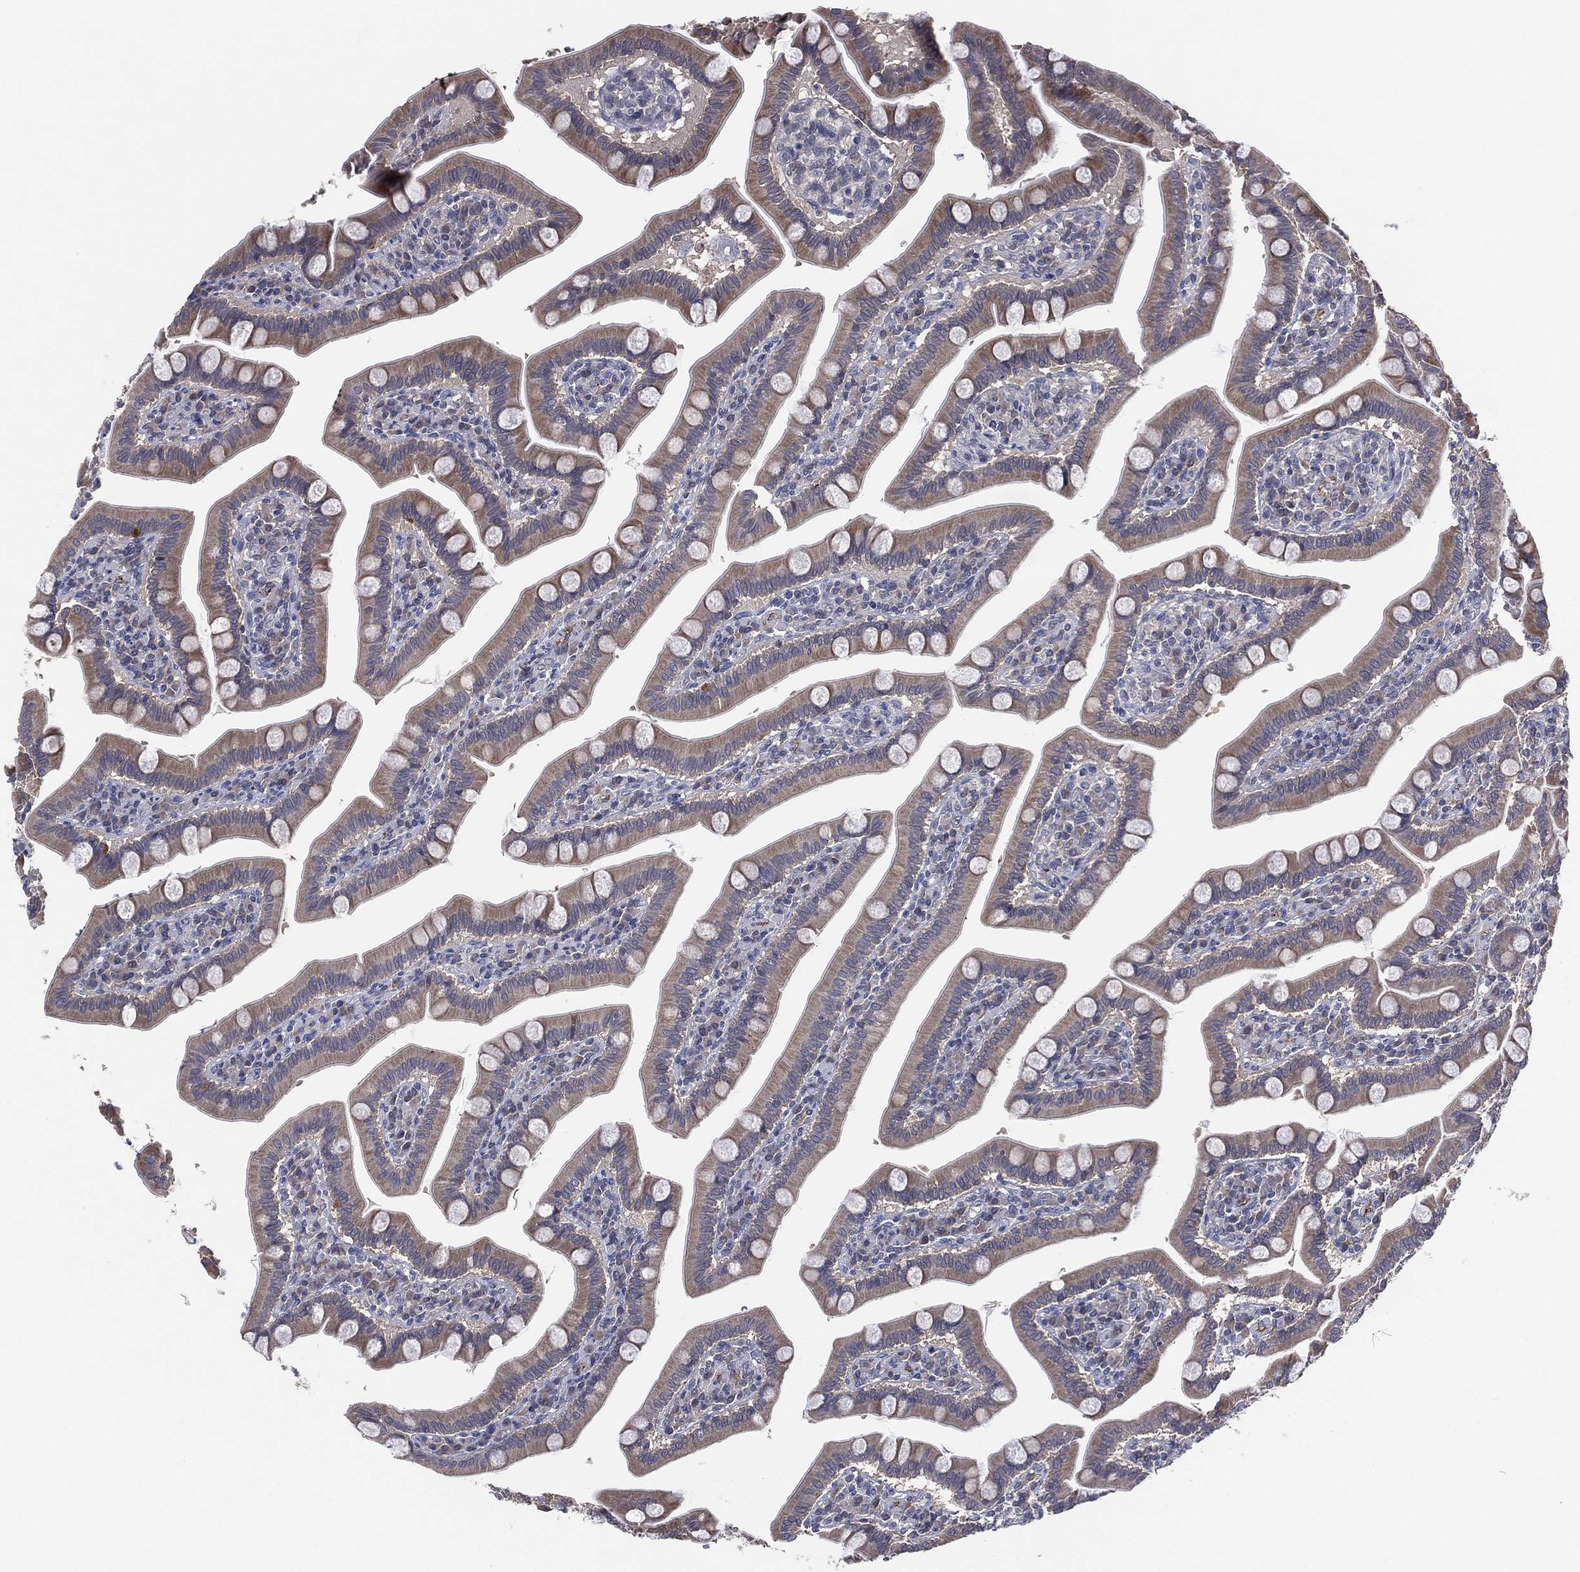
{"staining": {"intensity": "moderate", "quantity": "25%-75%", "location": "cytoplasmic/membranous"}, "tissue": "small intestine", "cell_type": "Glandular cells", "image_type": "normal", "snomed": [{"axis": "morphology", "description": "Normal tissue, NOS"}, {"axis": "topography", "description": "Small intestine"}], "caption": "A photomicrograph of human small intestine stained for a protein shows moderate cytoplasmic/membranous brown staining in glandular cells. The staining was performed using DAB (3,3'-diaminobenzidine) to visualize the protein expression in brown, while the nuclei were stained in blue with hematoxylin (Magnification: 20x).", "gene": "MPP7", "patient": {"sex": "male", "age": 66}}